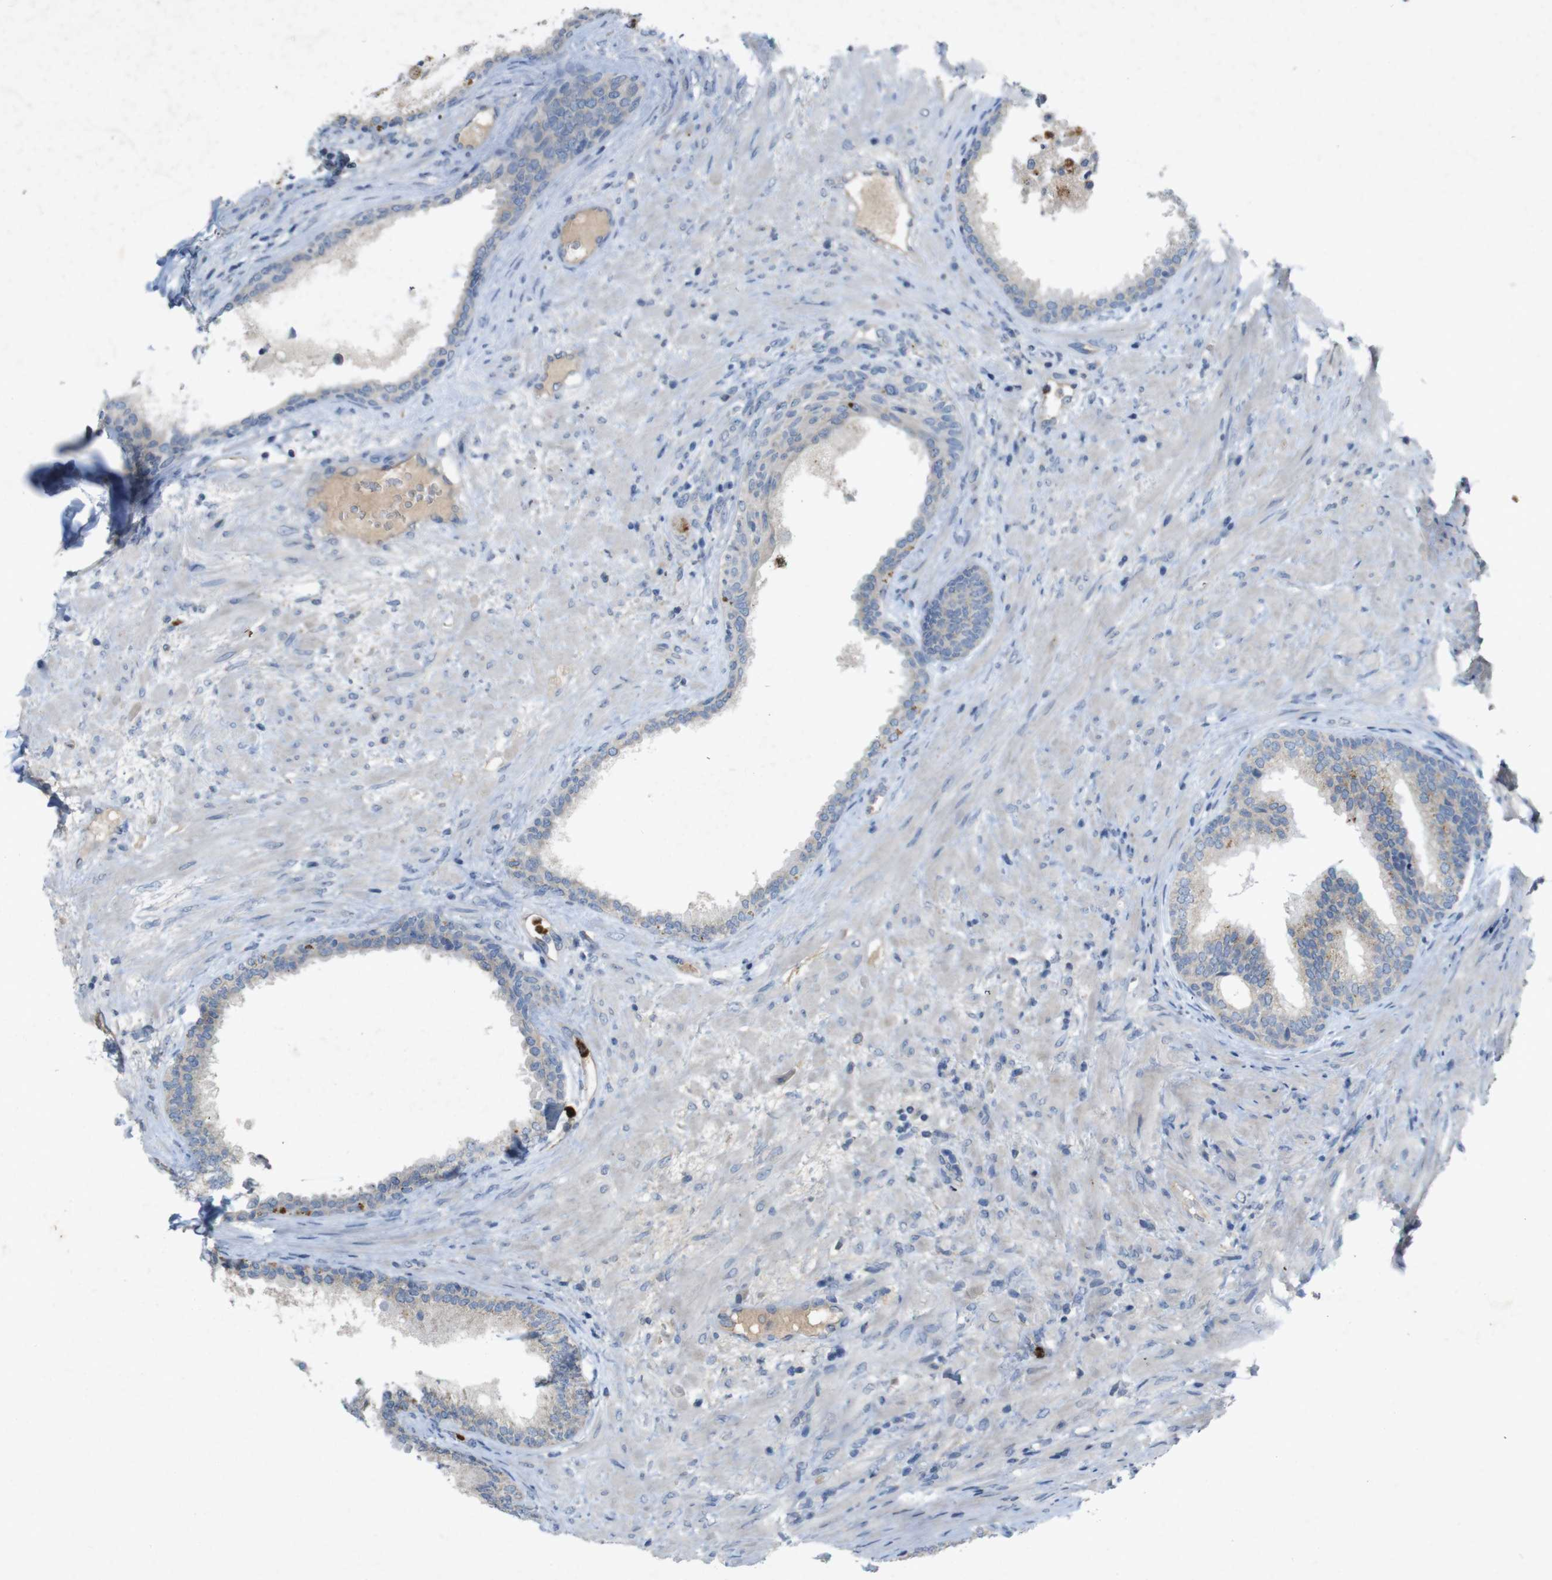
{"staining": {"intensity": "moderate", "quantity": "<25%", "location": "cytoplasmic/membranous"}, "tissue": "prostate", "cell_type": "Glandular cells", "image_type": "normal", "snomed": [{"axis": "morphology", "description": "Normal tissue, NOS"}, {"axis": "topography", "description": "Prostate"}], "caption": "Prostate stained for a protein (brown) reveals moderate cytoplasmic/membranous positive positivity in about <25% of glandular cells.", "gene": "TSPAN14", "patient": {"sex": "male", "age": 76}}